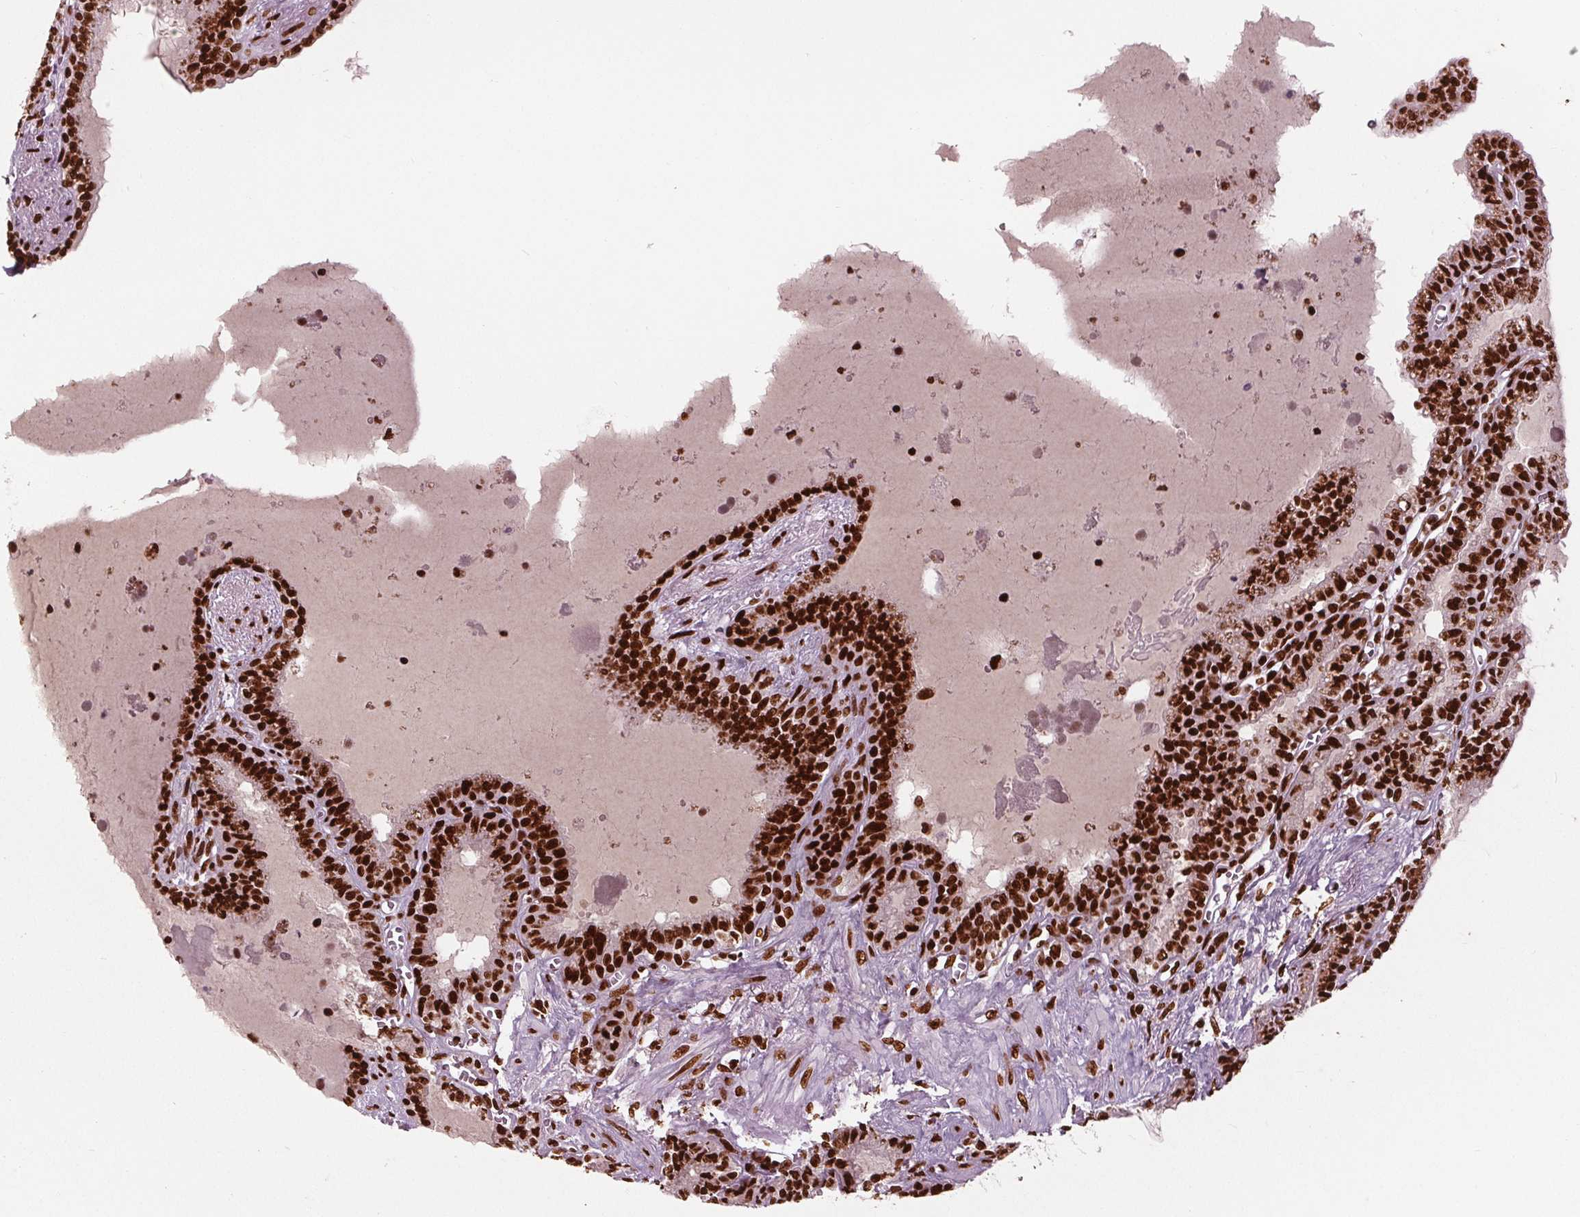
{"staining": {"intensity": "strong", "quantity": ">75%", "location": "nuclear"}, "tissue": "seminal vesicle", "cell_type": "Glandular cells", "image_type": "normal", "snomed": [{"axis": "morphology", "description": "Normal tissue, NOS"}, {"axis": "morphology", "description": "Urothelial carcinoma, NOS"}, {"axis": "topography", "description": "Urinary bladder"}, {"axis": "topography", "description": "Seminal veicle"}], "caption": "The immunohistochemical stain highlights strong nuclear staining in glandular cells of normal seminal vesicle.", "gene": "BRD4", "patient": {"sex": "male", "age": 76}}